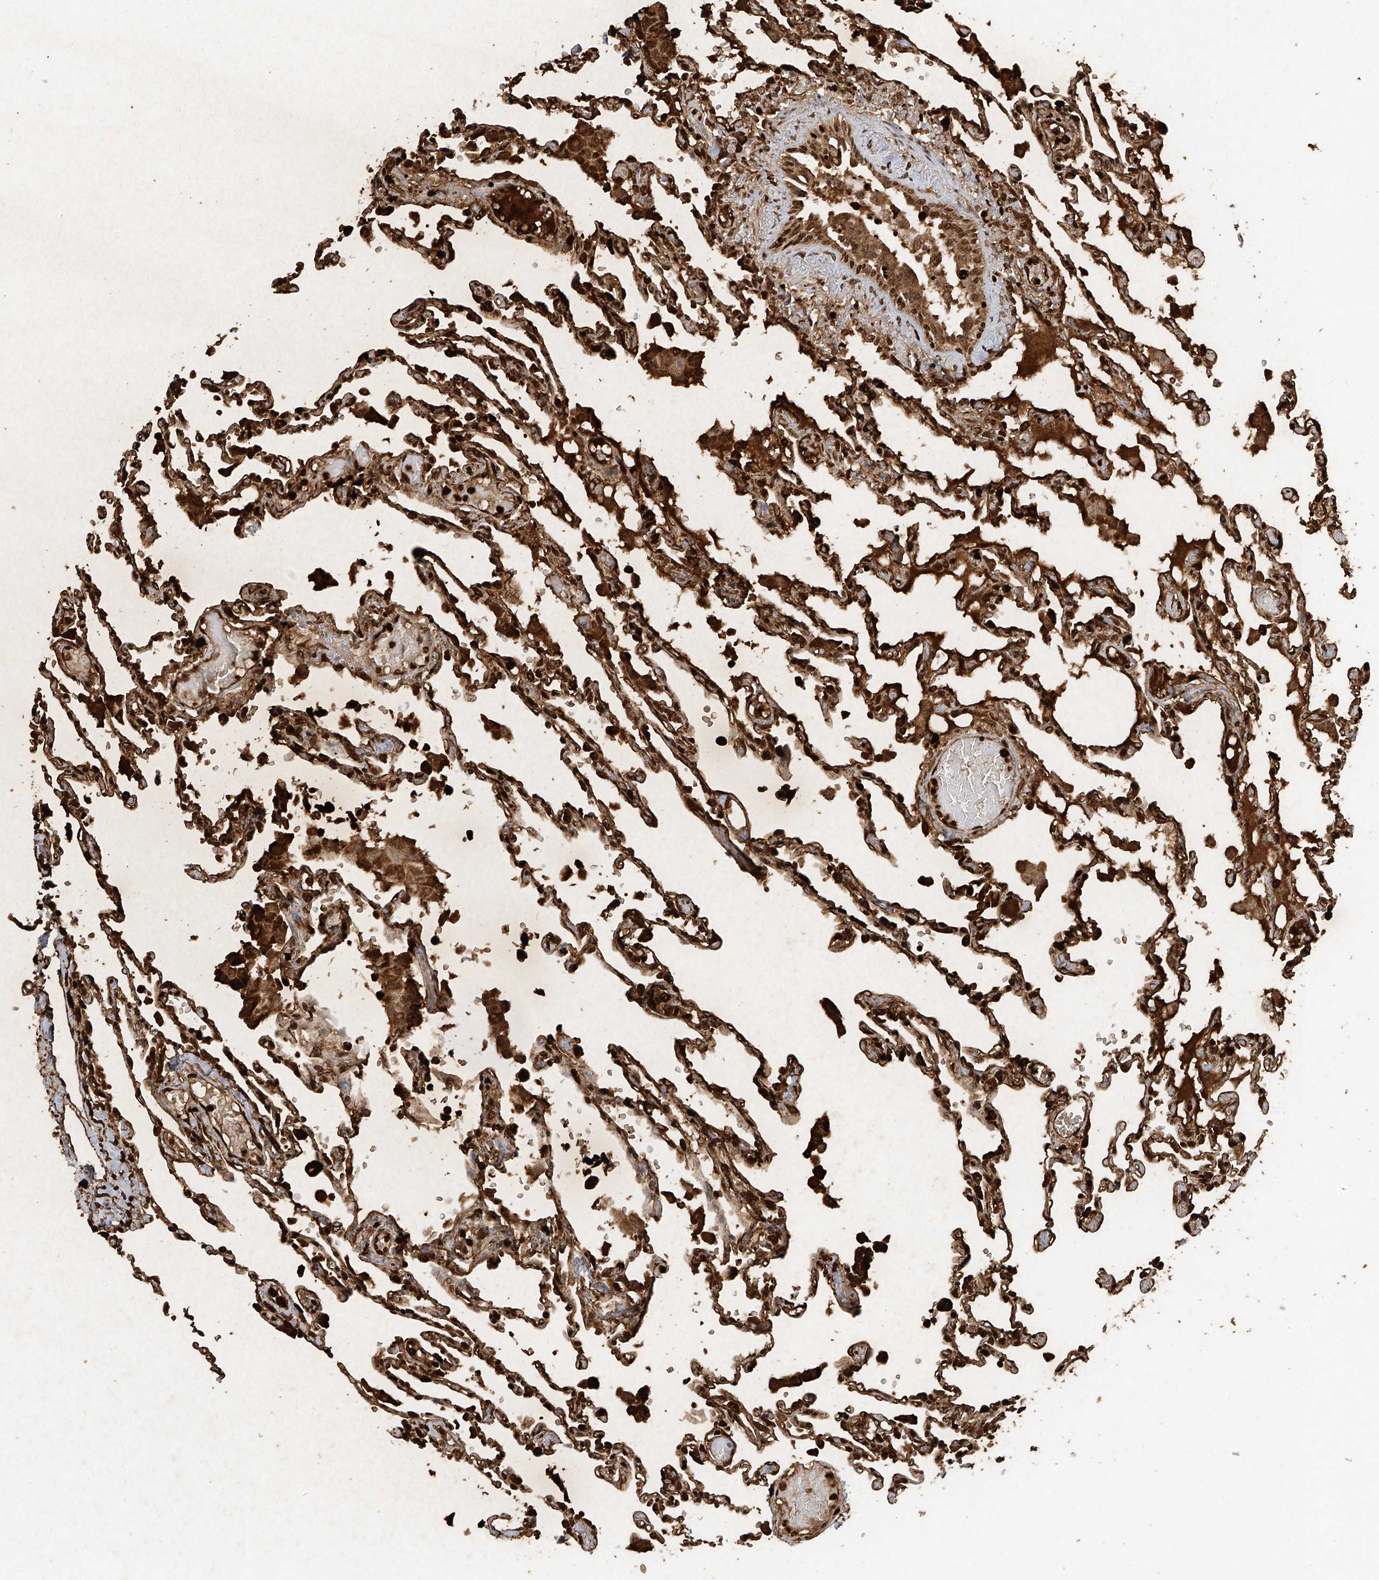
{"staining": {"intensity": "strong", "quantity": ">75%", "location": "cytoplasmic/membranous,nuclear"}, "tissue": "lung", "cell_type": "Alveolar cells", "image_type": "normal", "snomed": [{"axis": "morphology", "description": "Normal tissue, NOS"}, {"axis": "topography", "description": "Bronchus"}, {"axis": "topography", "description": "Lung"}], "caption": "Approximately >75% of alveolar cells in benign lung show strong cytoplasmic/membranous,nuclear protein positivity as visualized by brown immunohistochemical staining.", "gene": "ATRIP", "patient": {"sex": "female", "age": 49}}